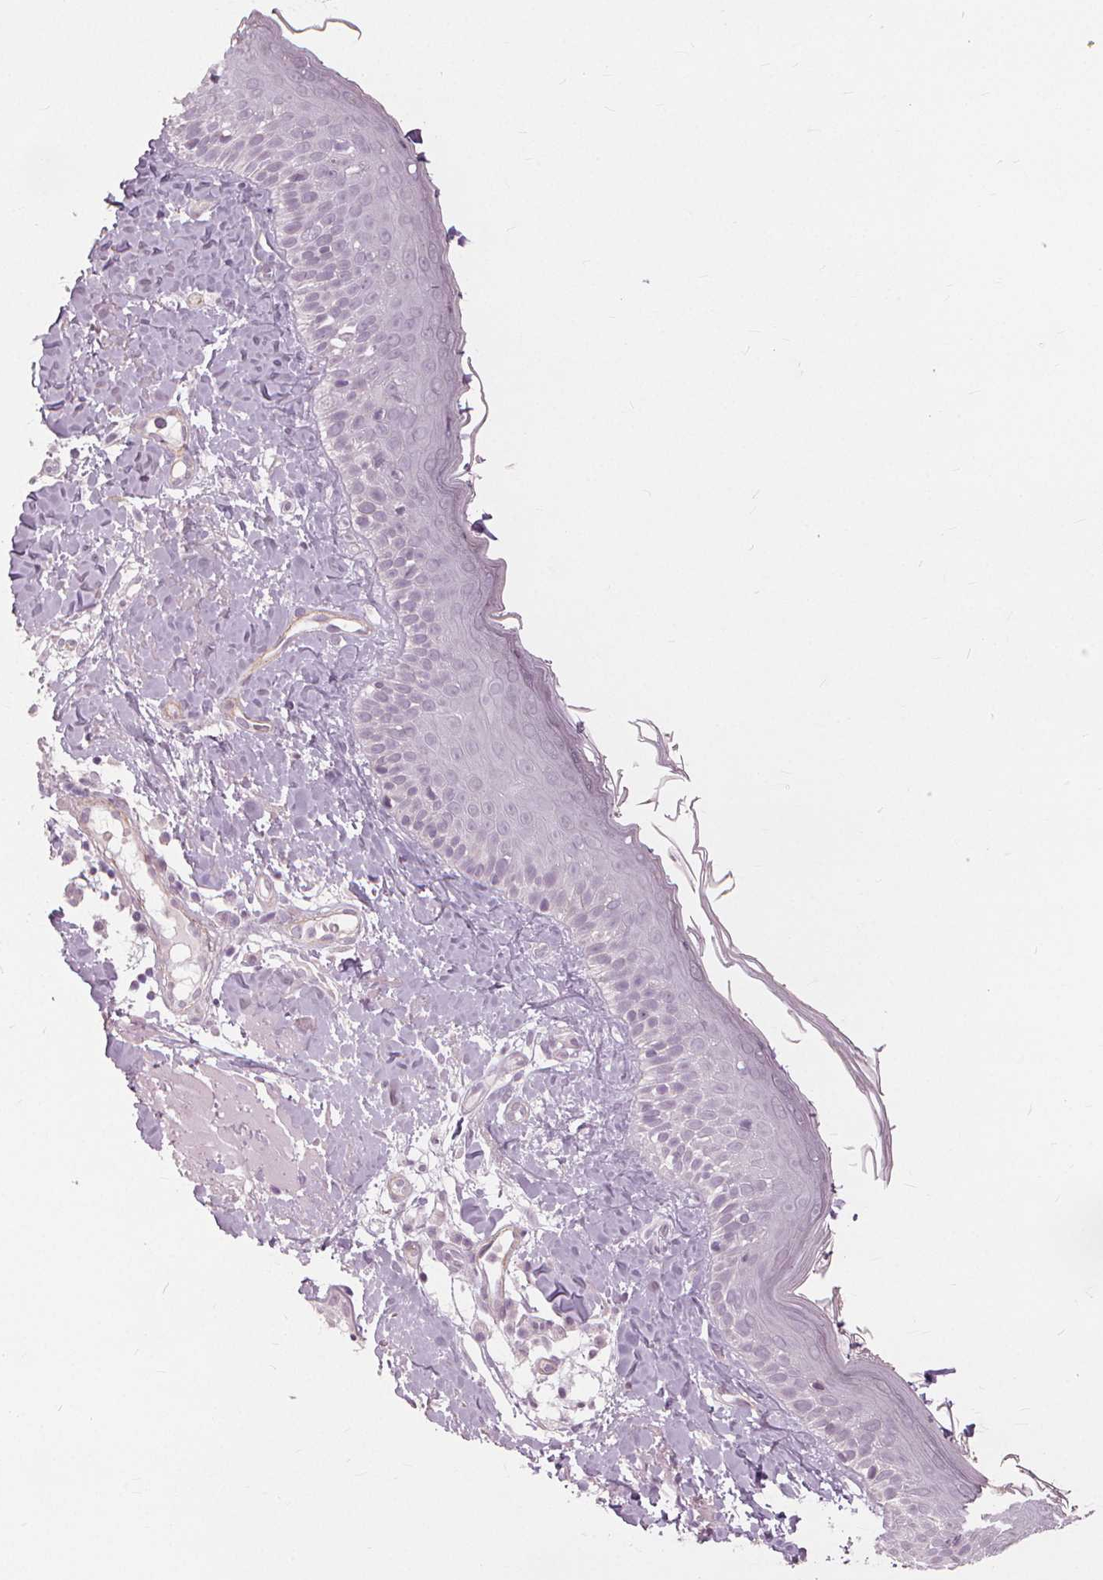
{"staining": {"intensity": "negative", "quantity": "none", "location": "none"}, "tissue": "skin", "cell_type": "Fibroblasts", "image_type": "normal", "snomed": [{"axis": "morphology", "description": "Normal tissue, NOS"}, {"axis": "topography", "description": "Skin"}], "caption": "DAB (3,3'-diaminobenzidine) immunohistochemical staining of normal human skin reveals no significant positivity in fibroblasts. (Immunohistochemistry, brightfield microscopy, high magnification).", "gene": "SFTPD", "patient": {"sex": "male", "age": 73}}